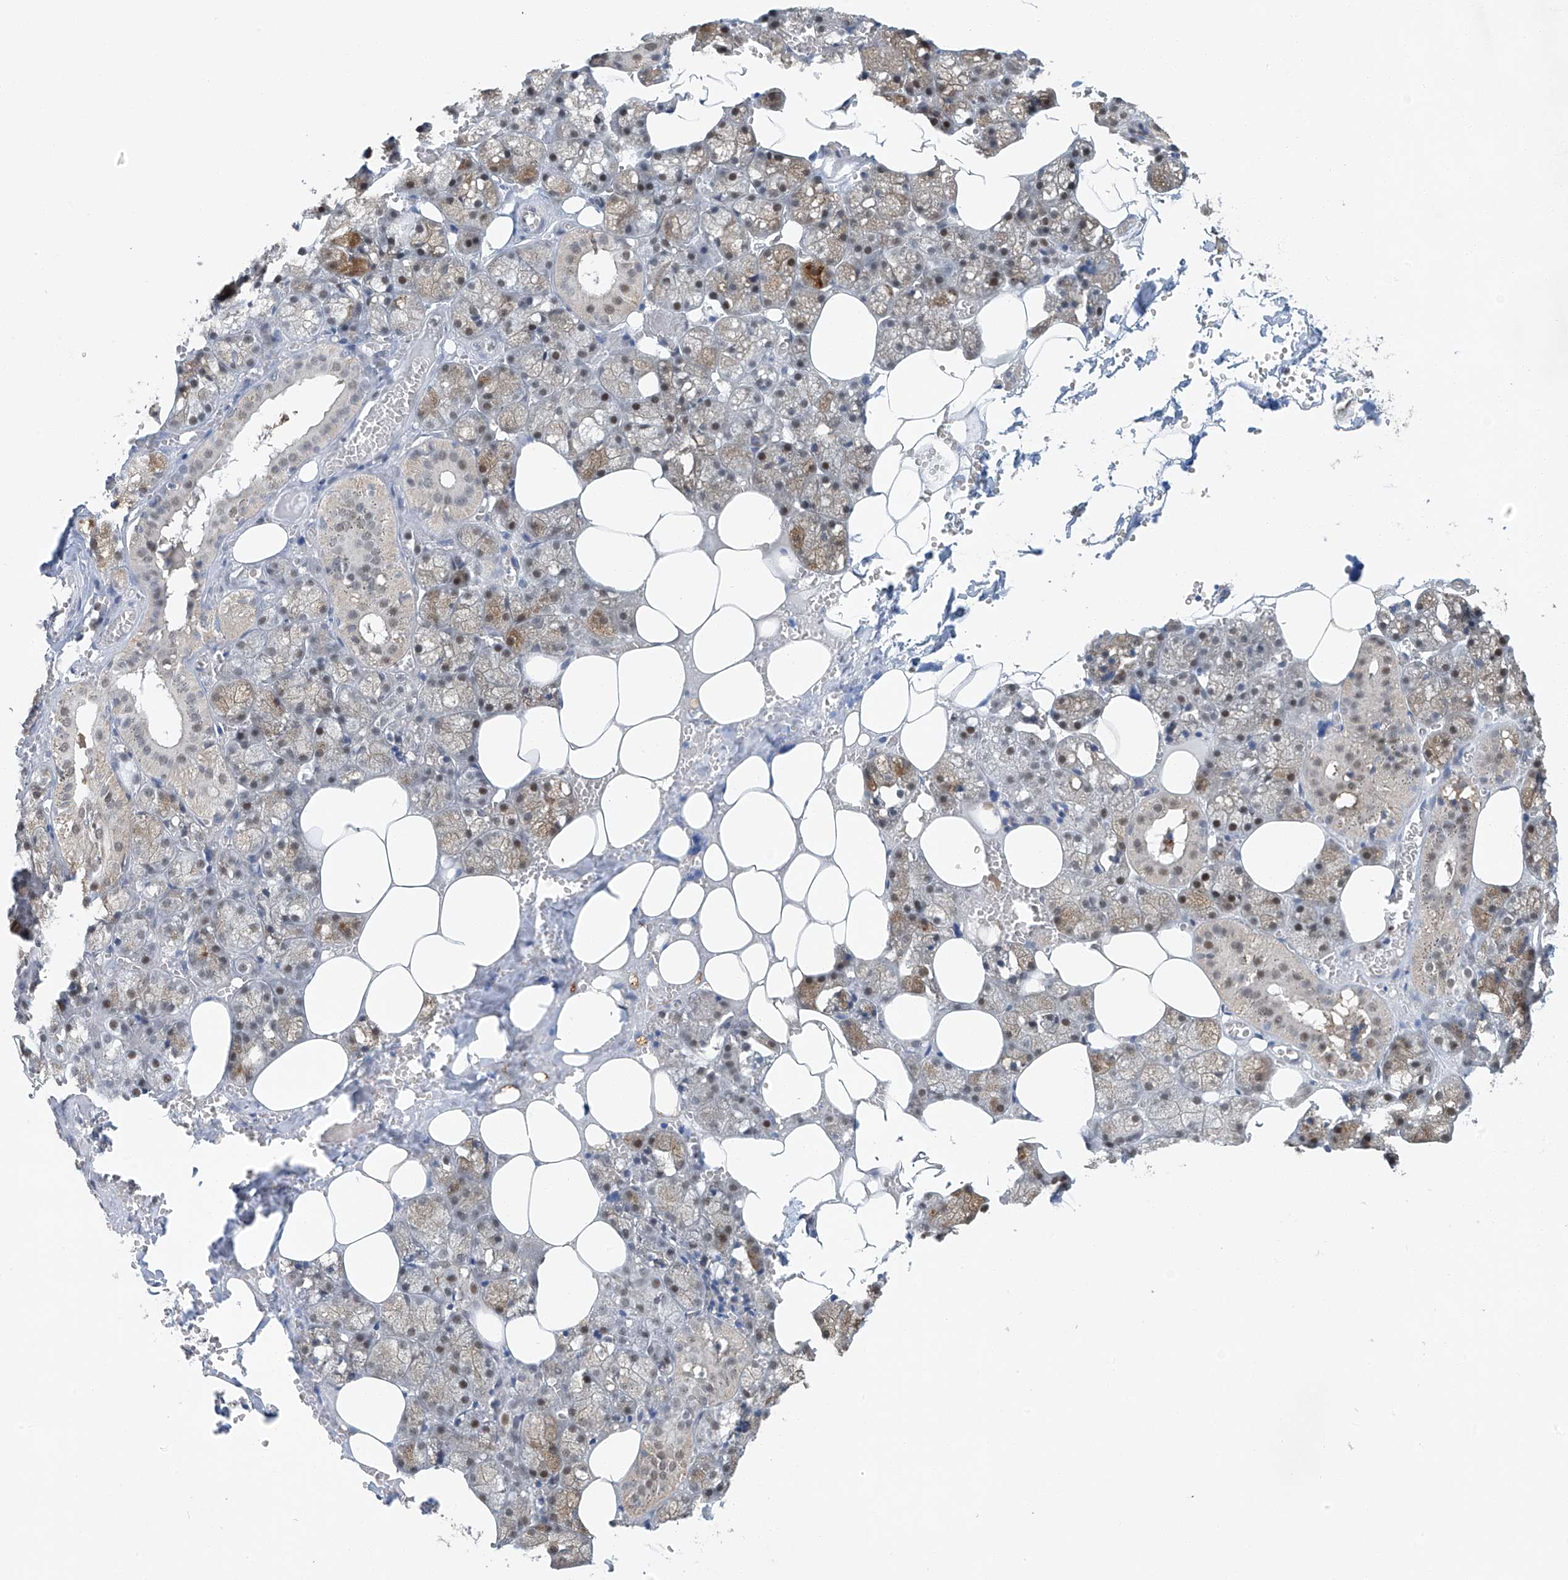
{"staining": {"intensity": "weak", "quantity": "<25%", "location": "cytoplasmic/membranous,nuclear"}, "tissue": "salivary gland", "cell_type": "Glandular cells", "image_type": "normal", "snomed": [{"axis": "morphology", "description": "Normal tissue, NOS"}, {"axis": "topography", "description": "Salivary gland"}], "caption": "Immunohistochemistry of unremarkable human salivary gland reveals no expression in glandular cells. (DAB (3,3'-diaminobenzidine) immunohistochemistry with hematoxylin counter stain).", "gene": "TAF8", "patient": {"sex": "male", "age": 62}}